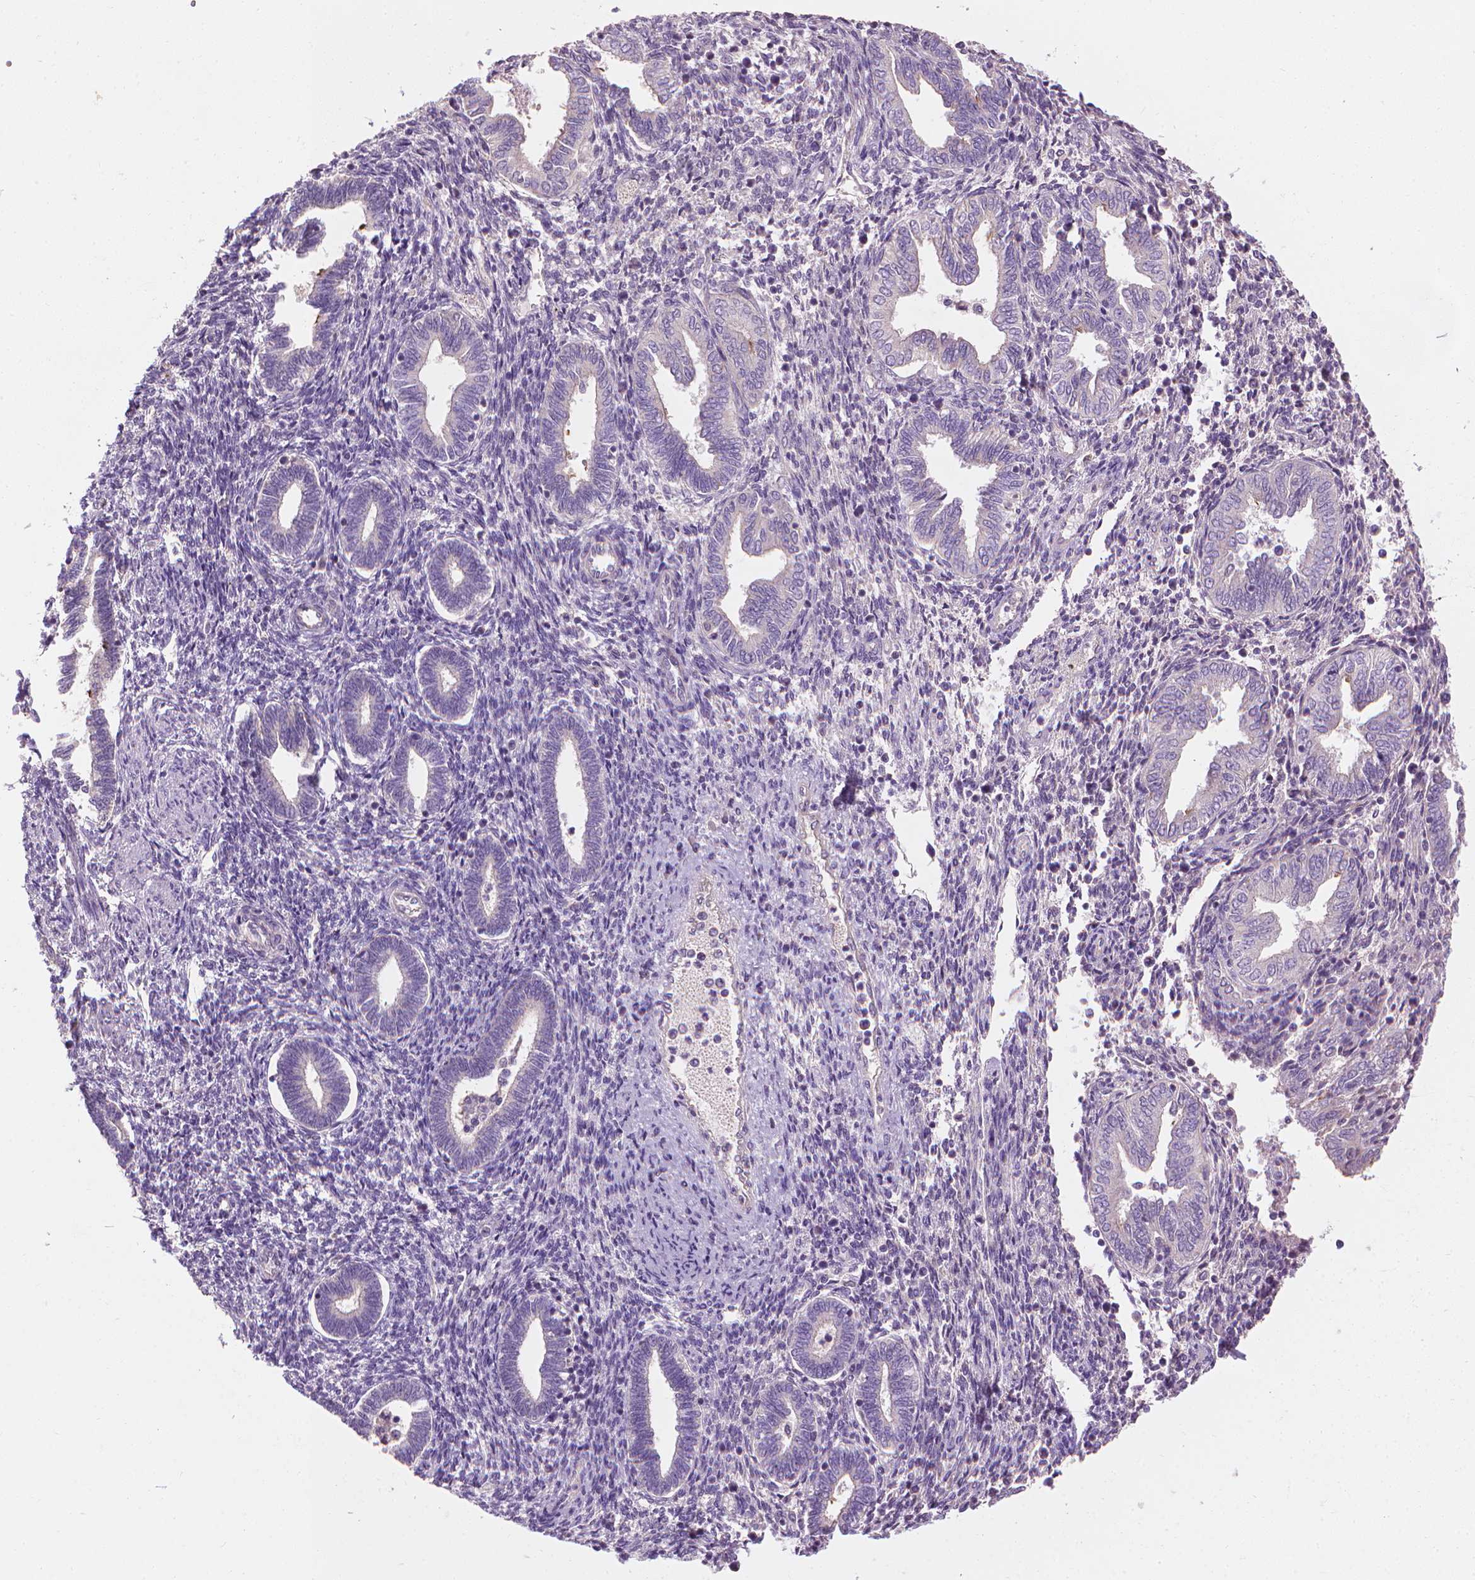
{"staining": {"intensity": "negative", "quantity": "none", "location": "none"}, "tissue": "endometrium", "cell_type": "Cells in endometrial stroma", "image_type": "normal", "snomed": [{"axis": "morphology", "description": "Normal tissue, NOS"}, {"axis": "topography", "description": "Endometrium"}], "caption": "Immunohistochemical staining of normal endometrium demonstrates no significant positivity in cells in endometrial stroma.", "gene": "RIIAD1", "patient": {"sex": "female", "age": 42}}